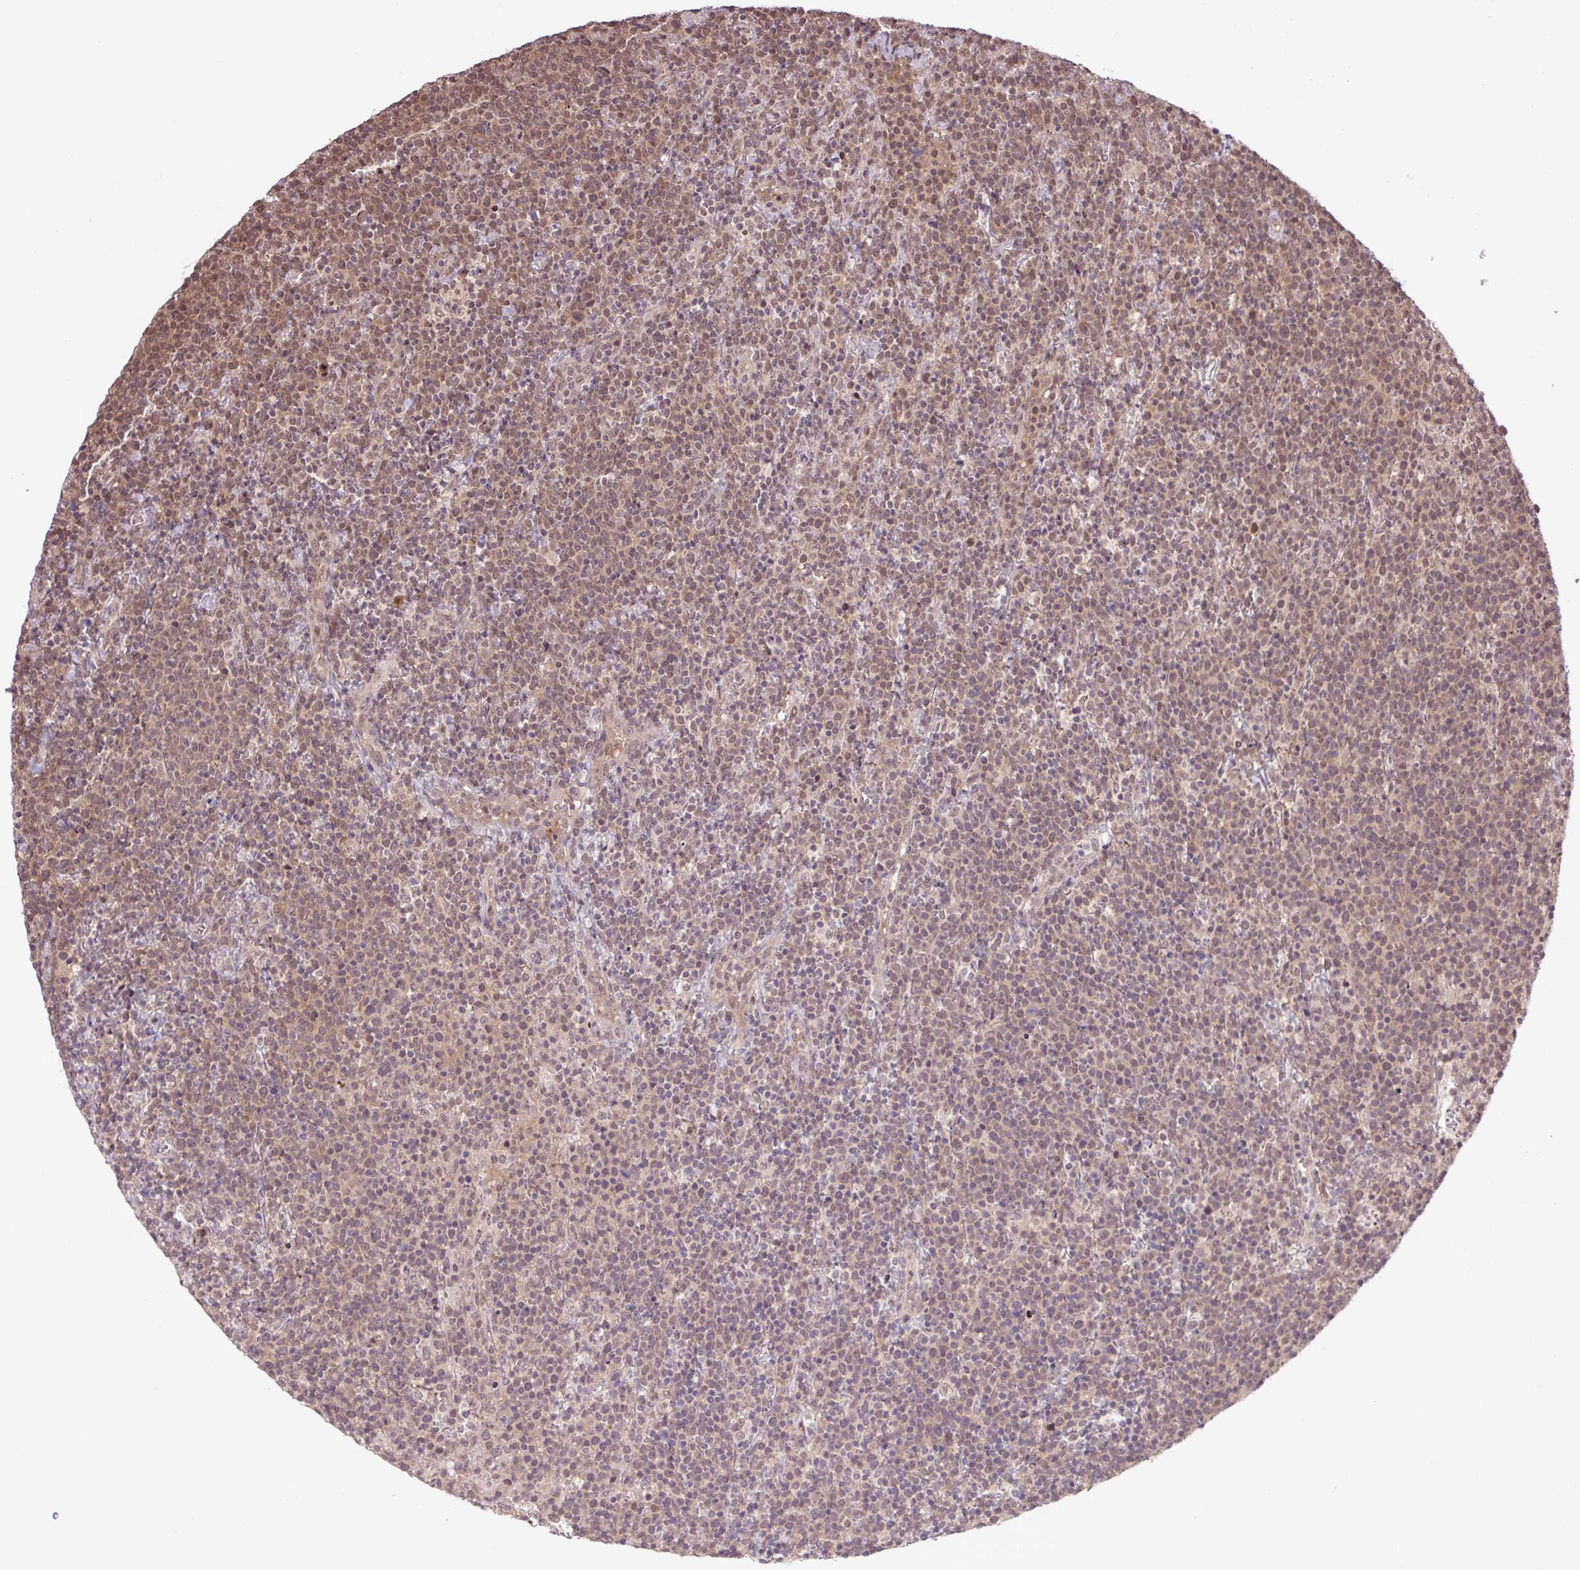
{"staining": {"intensity": "weak", "quantity": "25%-75%", "location": "nuclear"}, "tissue": "lymphoma", "cell_type": "Tumor cells", "image_type": "cancer", "snomed": [{"axis": "morphology", "description": "Malignant lymphoma, non-Hodgkin's type, High grade"}, {"axis": "topography", "description": "Lymph node"}], "caption": "Protein positivity by IHC demonstrates weak nuclear positivity in about 25%-75% of tumor cells in lymphoma.", "gene": "SGTA", "patient": {"sex": "male", "age": 61}}